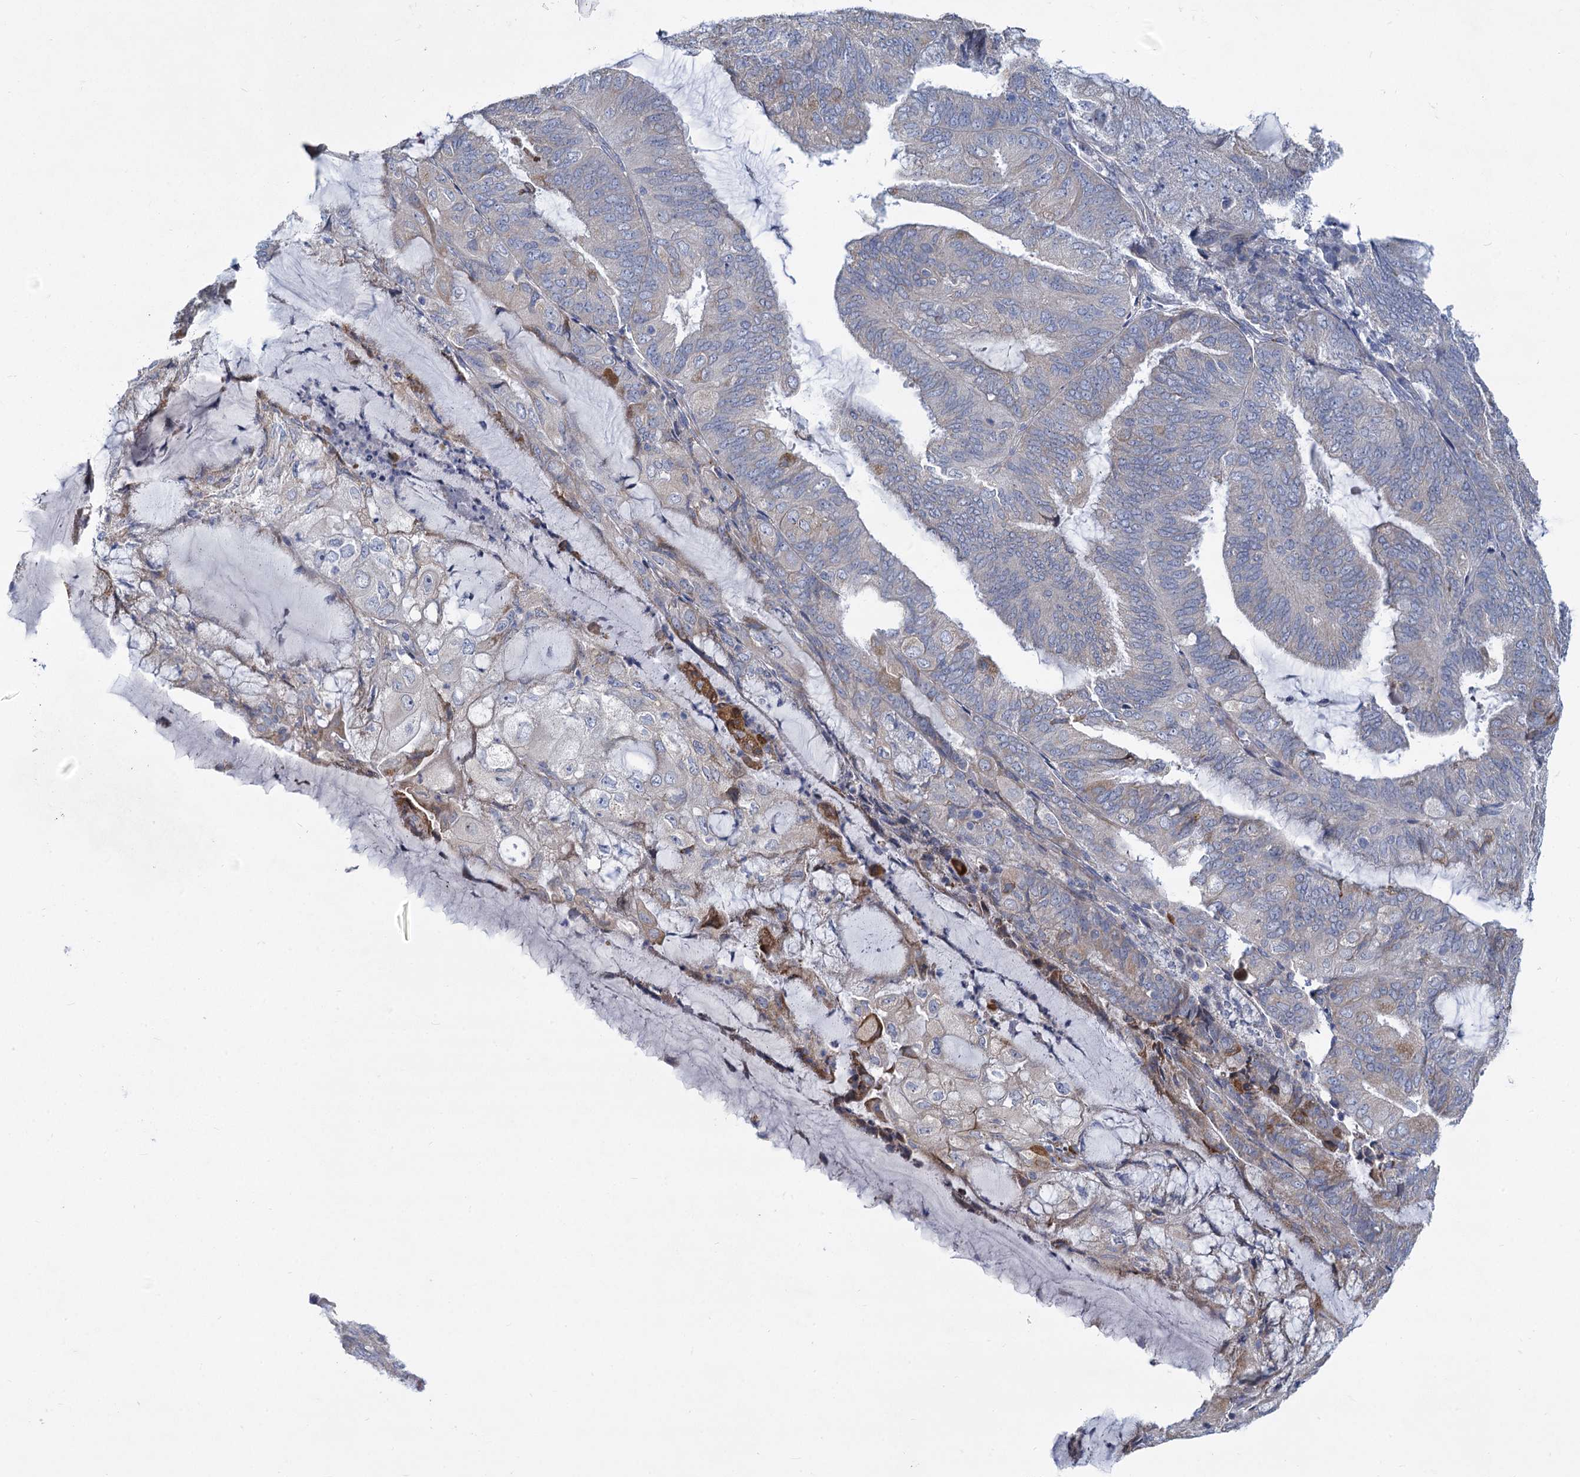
{"staining": {"intensity": "weak", "quantity": "<25%", "location": "cytoplasmic/membranous"}, "tissue": "endometrial cancer", "cell_type": "Tumor cells", "image_type": "cancer", "snomed": [{"axis": "morphology", "description": "Adenocarcinoma, NOS"}, {"axis": "topography", "description": "Endometrium"}], "caption": "An image of endometrial adenocarcinoma stained for a protein displays no brown staining in tumor cells. Nuclei are stained in blue.", "gene": "PRSS35", "patient": {"sex": "female", "age": 81}}